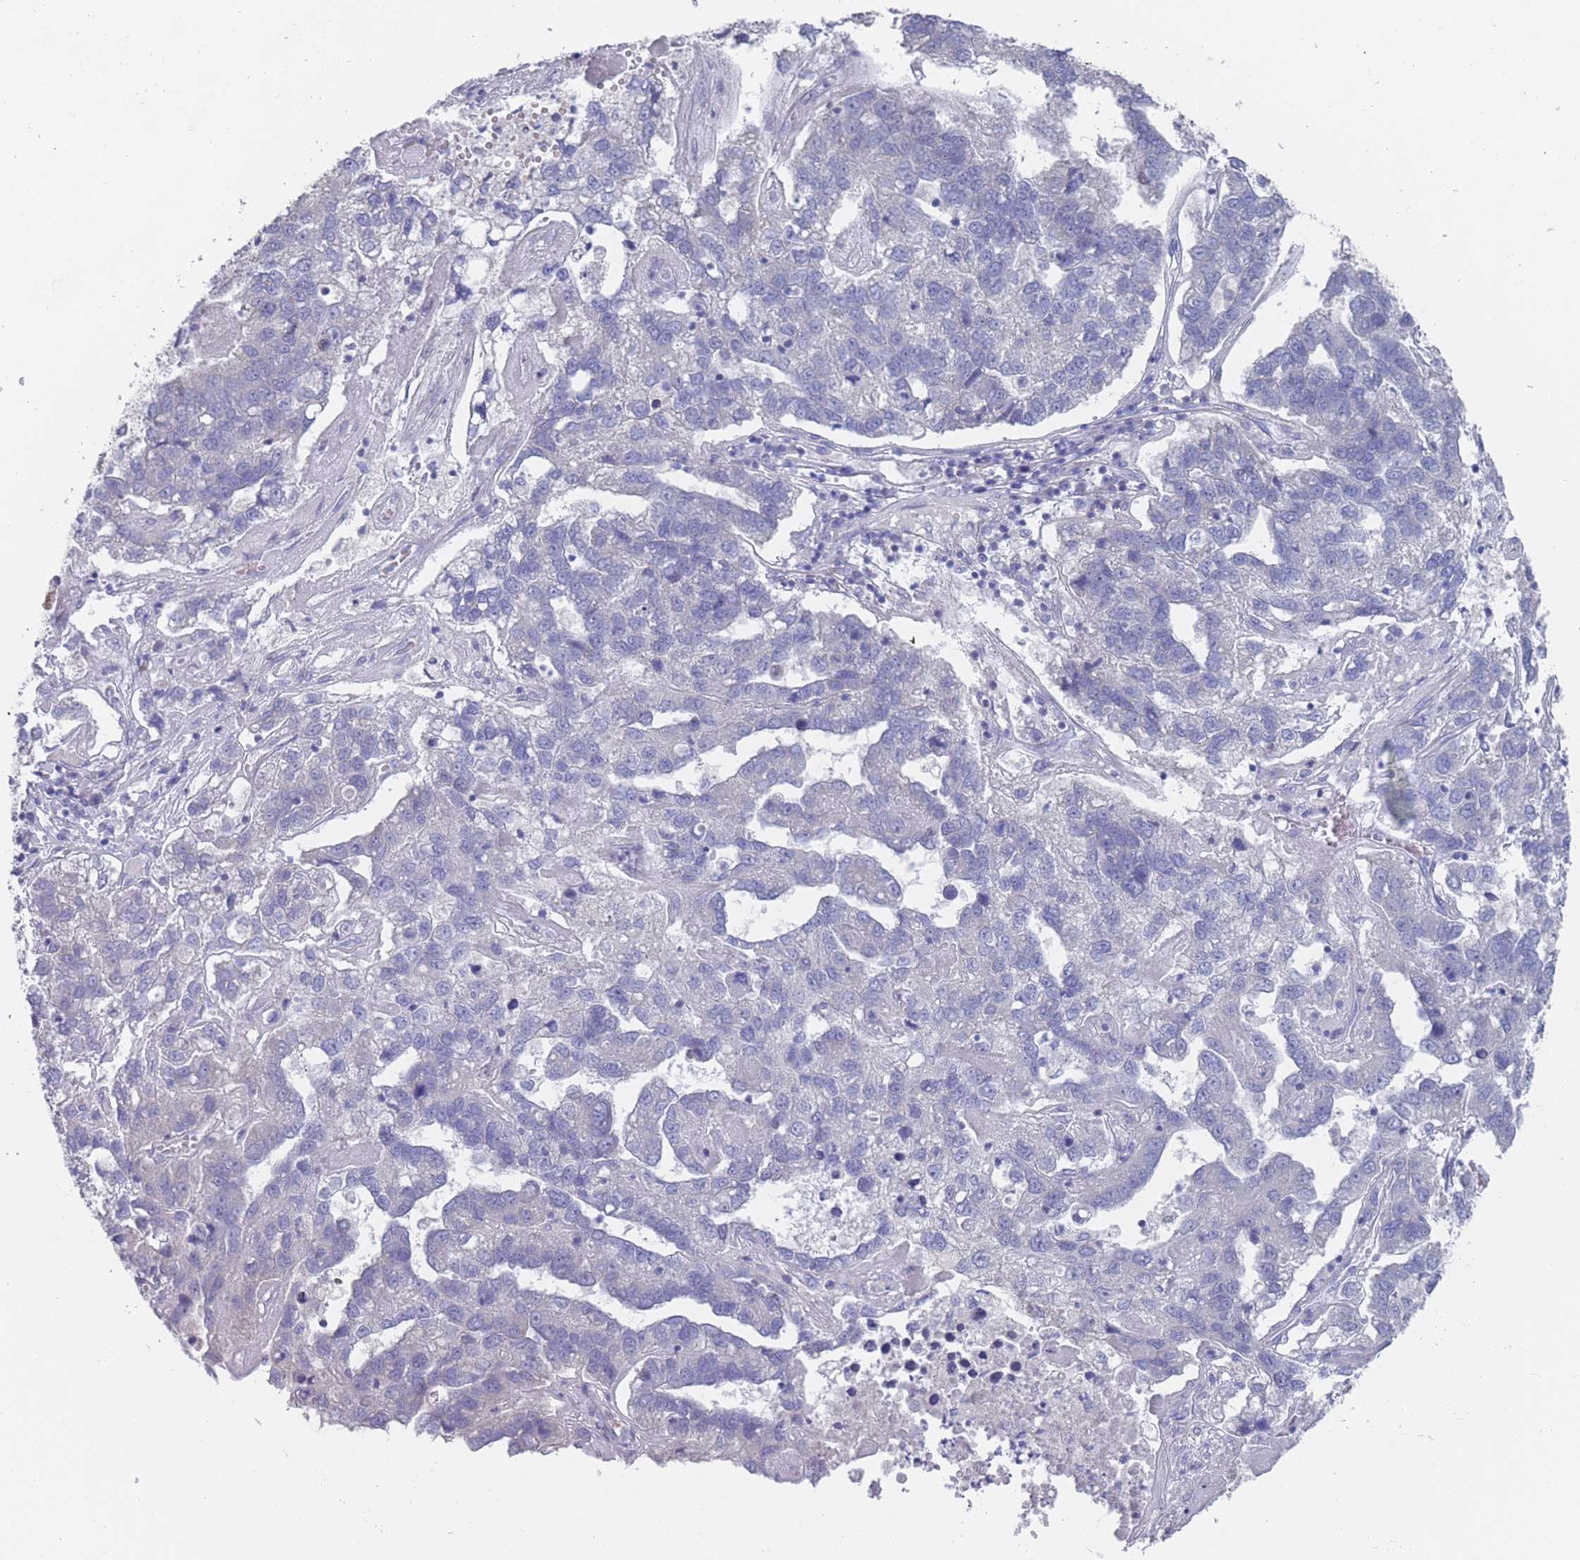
{"staining": {"intensity": "negative", "quantity": "none", "location": "none"}, "tissue": "pancreatic cancer", "cell_type": "Tumor cells", "image_type": "cancer", "snomed": [{"axis": "morphology", "description": "Adenocarcinoma, NOS"}, {"axis": "topography", "description": "Pancreas"}], "caption": "Immunohistochemical staining of human pancreatic adenocarcinoma shows no significant positivity in tumor cells.", "gene": "PIGU", "patient": {"sex": "female", "age": 61}}